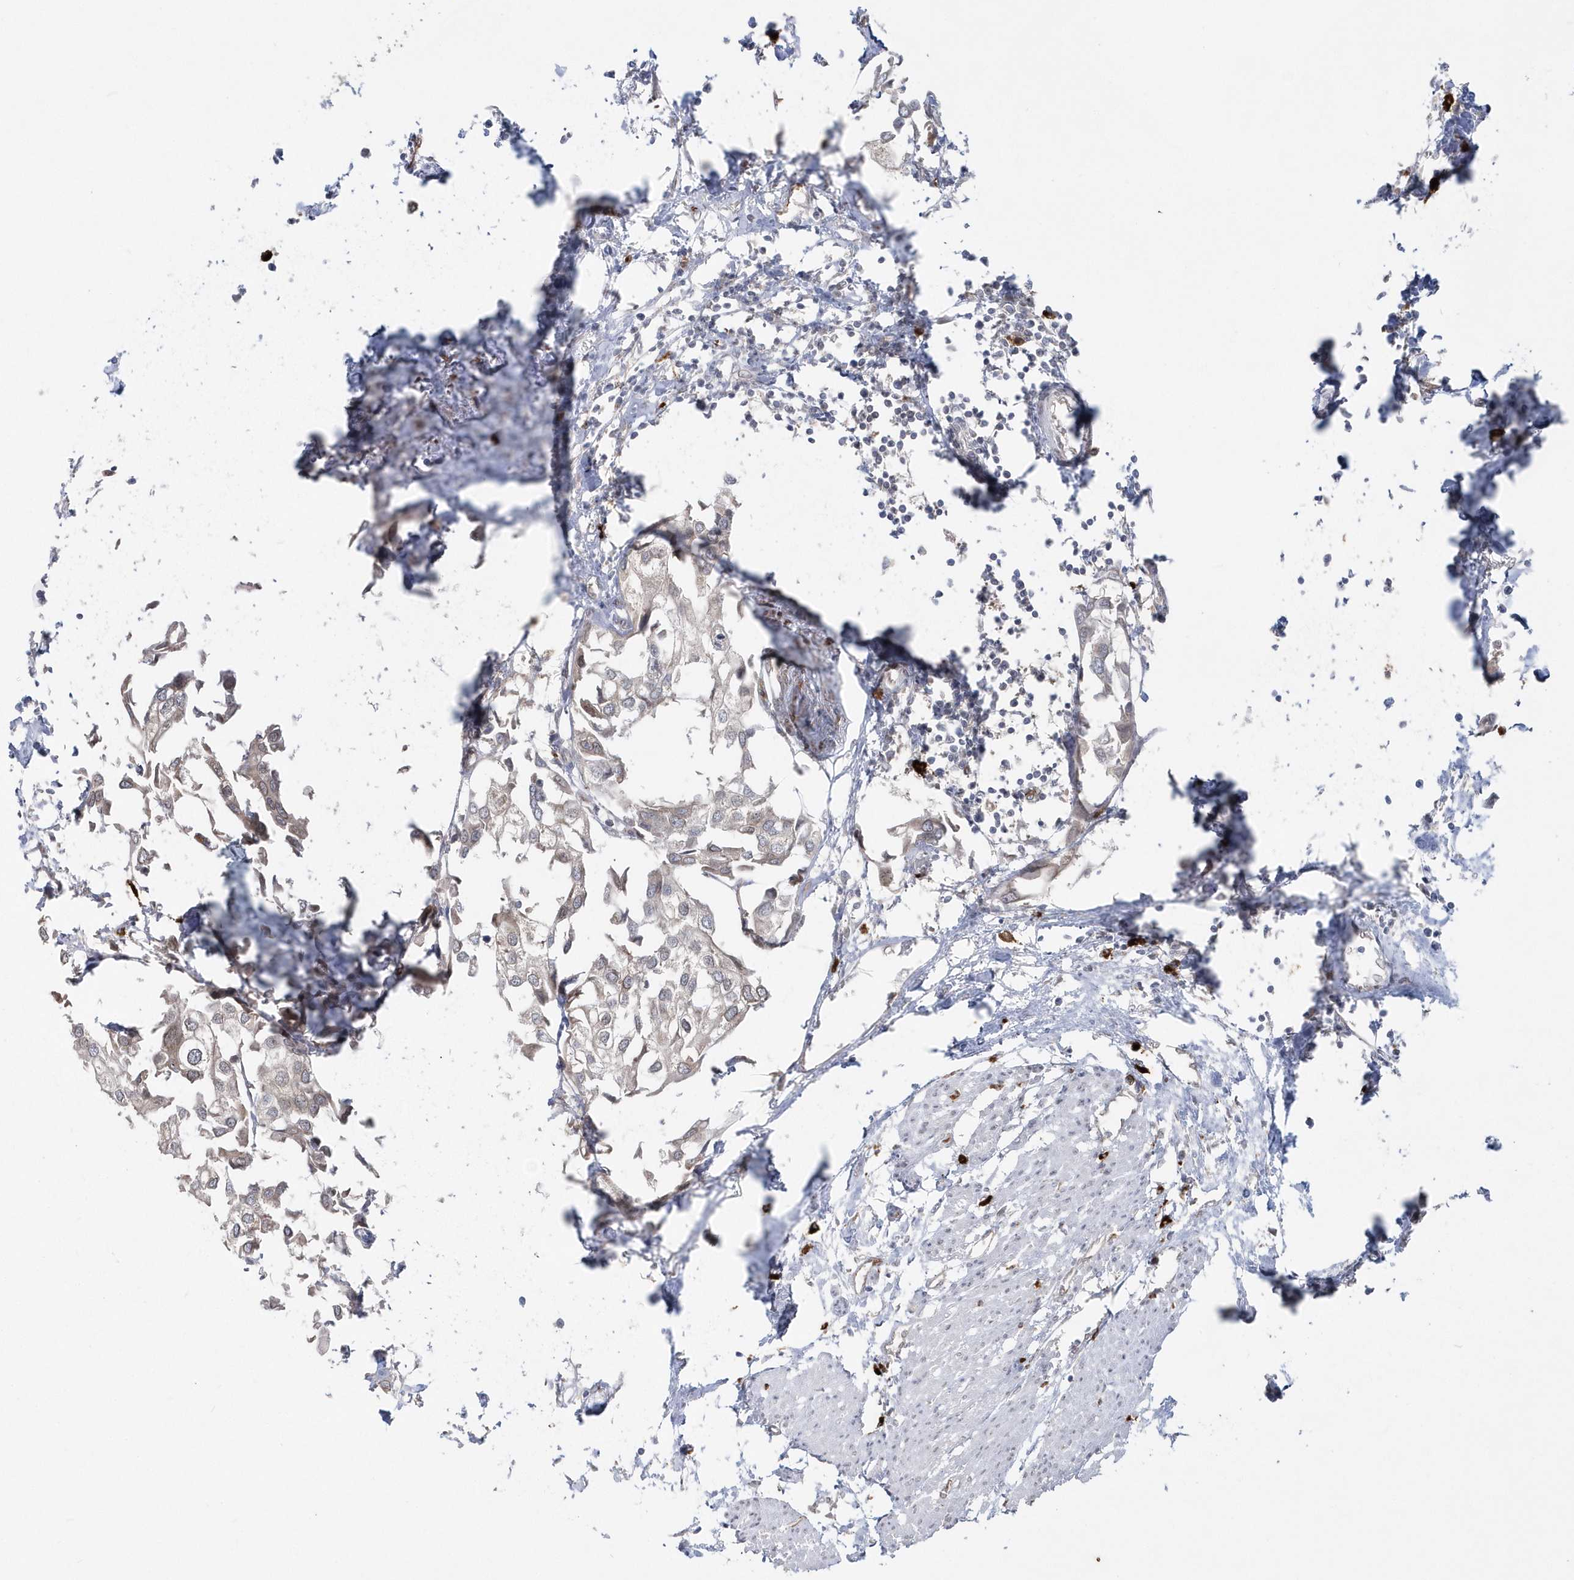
{"staining": {"intensity": "negative", "quantity": "none", "location": "none"}, "tissue": "urothelial cancer", "cell_type": "Tumor cells", "image_type": "cancer", "snomed": [{"axis": "morphology", "description": "Urothelial carcinoma, High grade"}, {"axis": "topography", "description": "Urinary bladder"}], "caption": "Immunohistochemical staining of urothelial cancer demonstrates no significant expression in tumor cells. The staining was performed using DAB to visualize the protein expression in brown, while the nuclei were stained in blue with hematoxylin (Magnification: 20x).", "gene": "DHX57", "patient": {"sex": "male", "age": 64}}